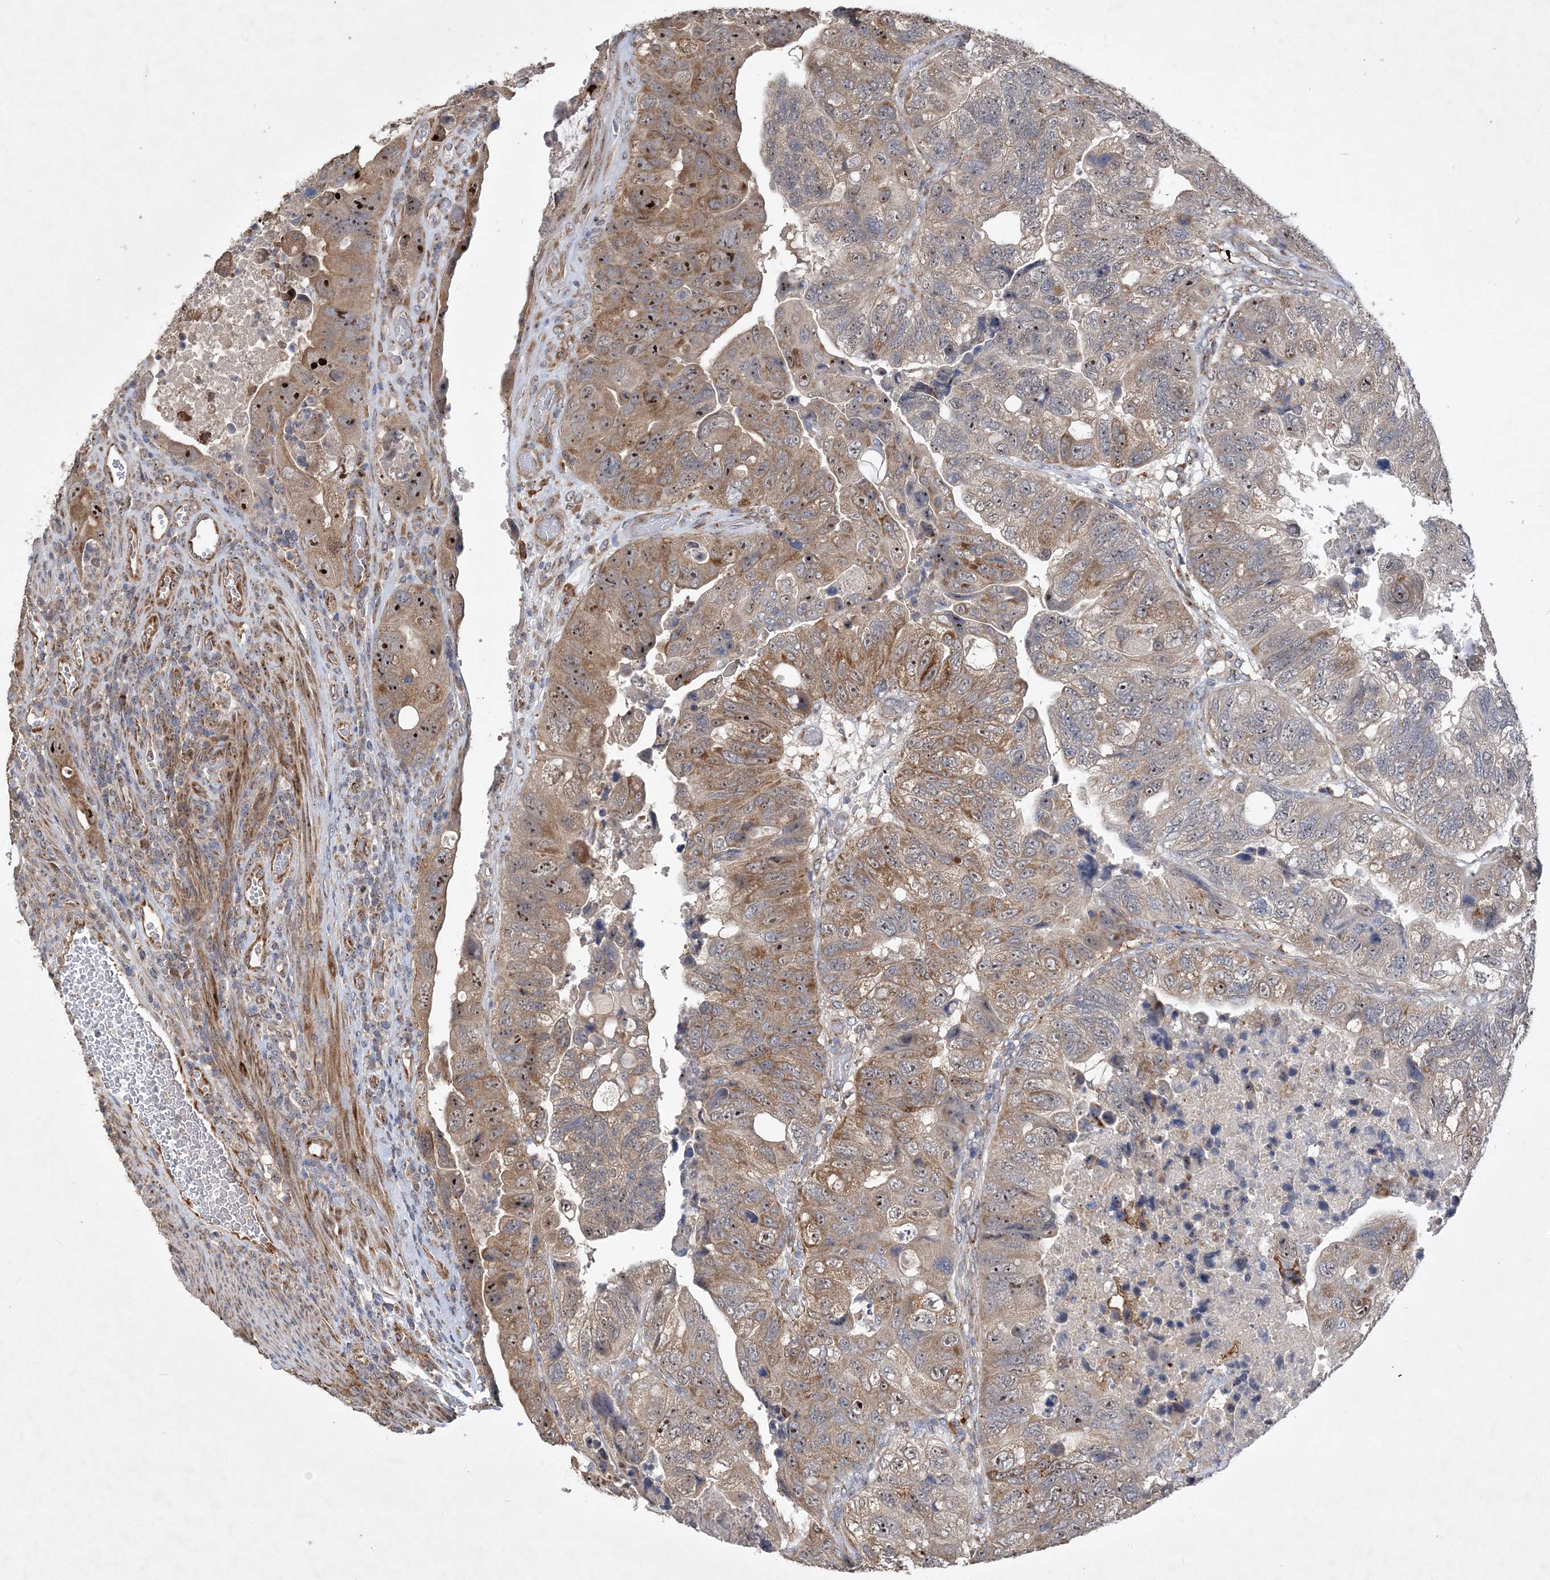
{"staining": {"intensity": "moderate", "quantity": ">75%", "location": "cytoplasmic/membranous,nuclear"}, "tissue": "colorectal cancer", "cell_type": "Tumor cells", "image_type": "cancer", "snomed": [{"axis": "morphology", "description": "Adenocarcinoma, NOS"}, {"axis": "topography", "description": "Rectum"}], "caption": "Immunohistochemistry (IHC) micrograph of neoplastic tissue: human colorectal cancer (adenocarcinoma) stained using immunohistochemistry demonstrates medium levels of moderate protein expression localized specifically in the cytoplasmic/membranous and nuclear of tumor cells, appearing as a cytoplasmic/membranous and nuclear brown color.", "gene": "FEZ2", "patient": {"sex": "male", "age": 63}}